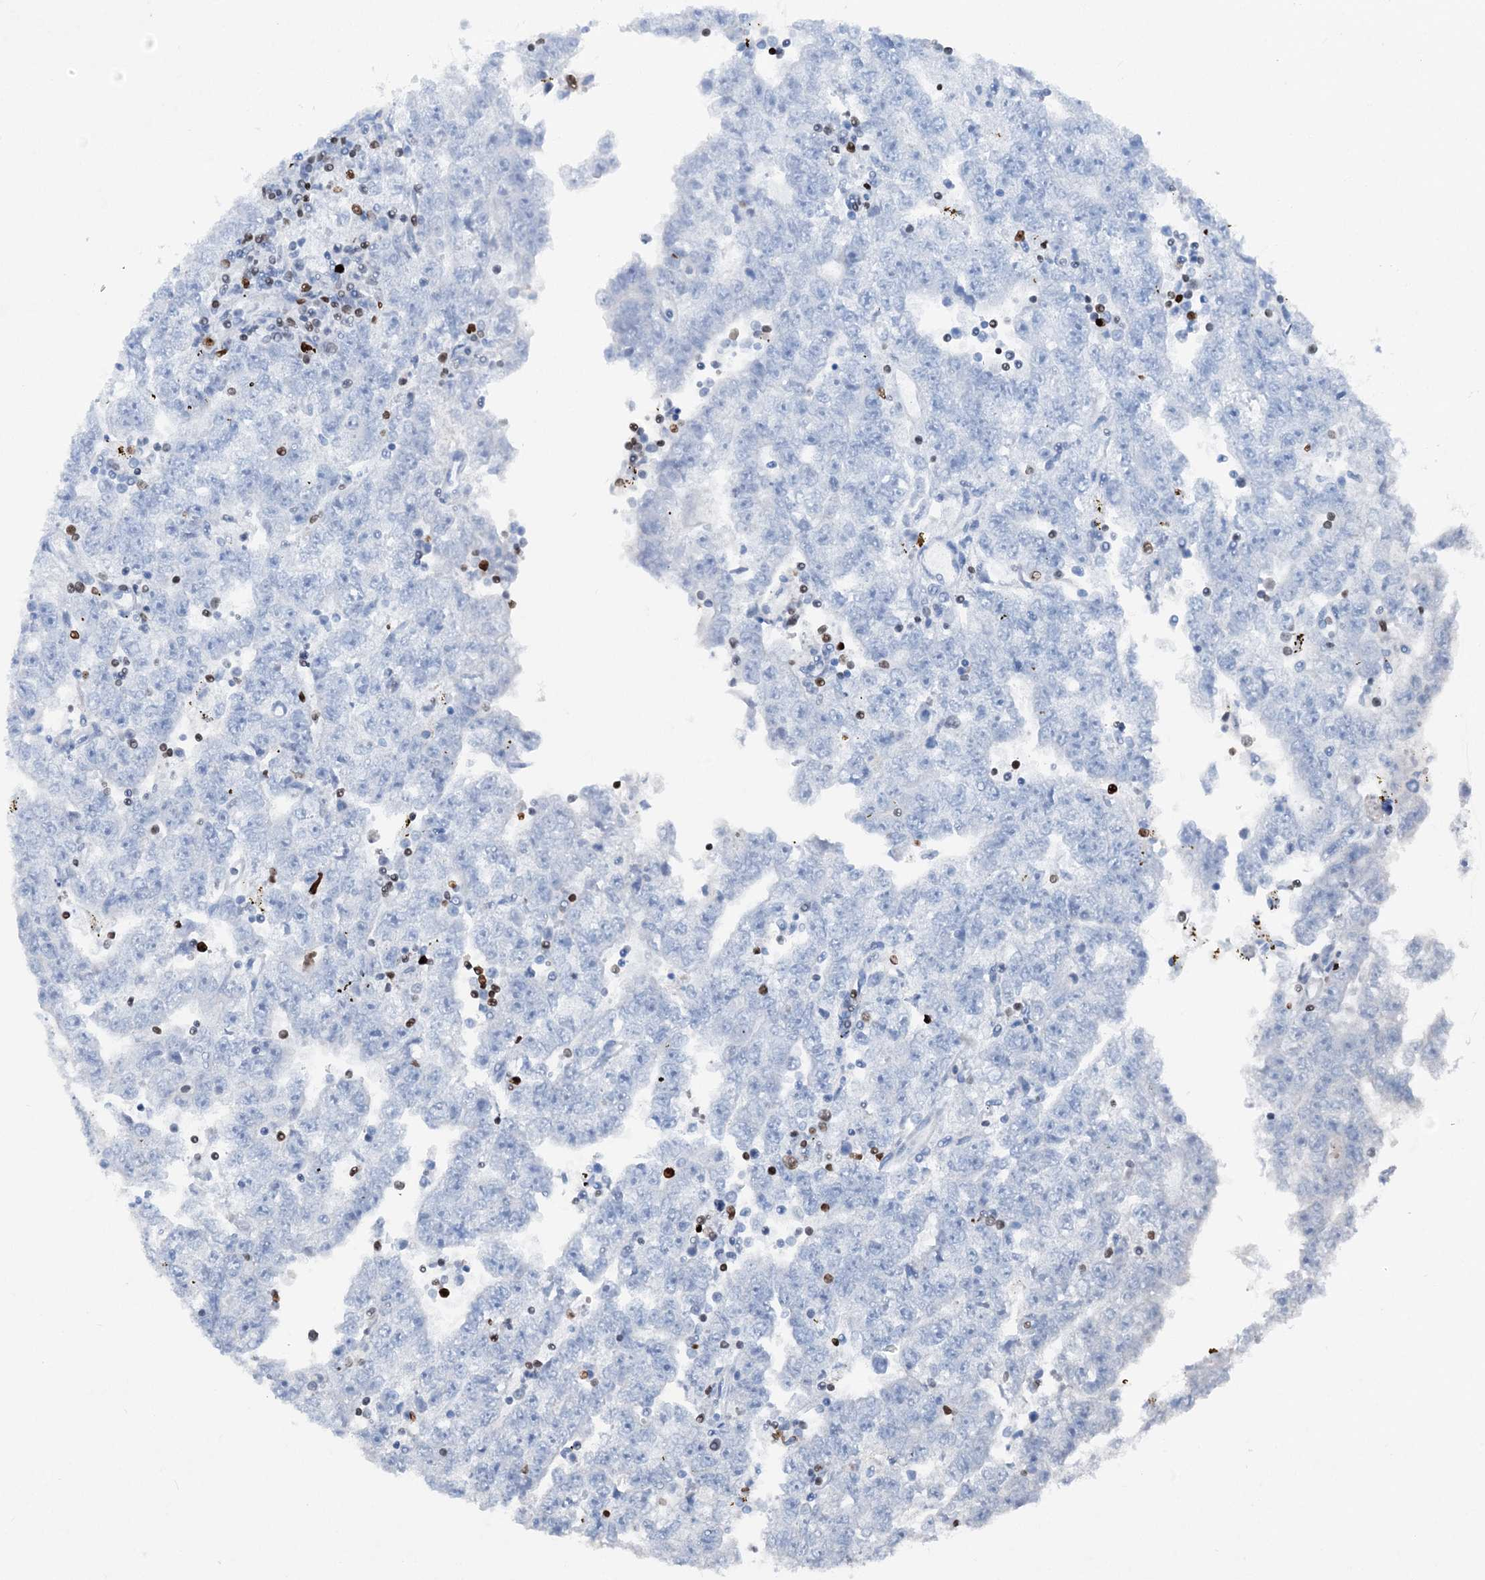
{"staining": {"intensity": "negative", "quantity": "none", "location": "none"}, "tissue": "testis cancer", "cell_type": "Tumor cells", "image_type": "cancer", "snomed": [{"axis": "morphology", "description": "Carcinoma, Embryonal, NOS"}, {"axis": "topography", "description": "Testis"}], "caption": "Immunohistochemistry photomicrograph of testis embryonal carcinoma stained for a protein (brown), which demonstrates no positivity in tumor cells. Nuclei are stained in blue.", "gene": "ELP4", "patient": {"sex": "male", "age": 25}}